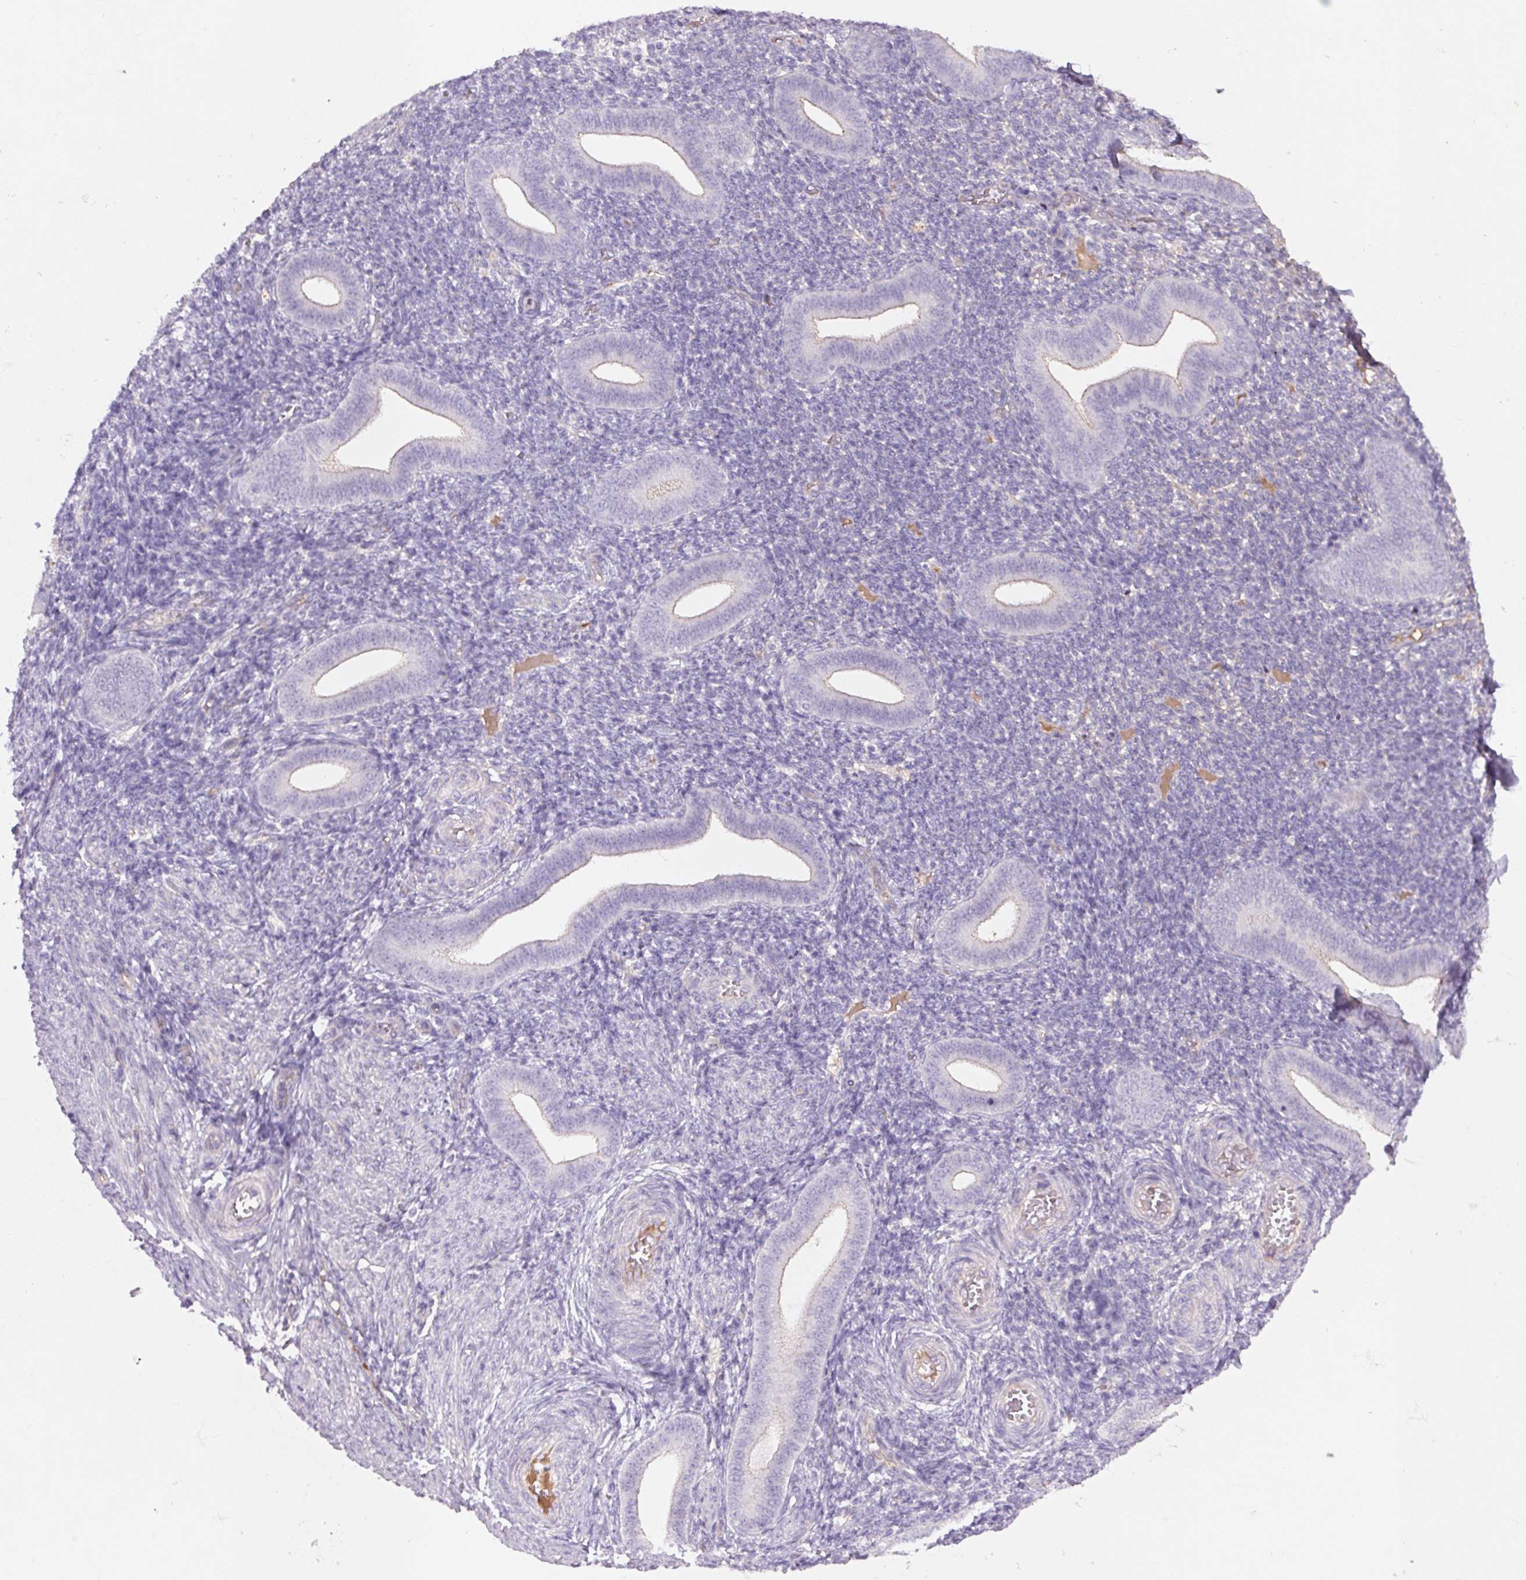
{"staining": {"intensity": "negative", "quantity": "none", "location": "none"}, "tissue": "endometrium", "cell_type": "Cells in endometrial stroma", "image_type": "normal", "snomed": [{"axis": "morphology", "description": "Normal tissue, NOS"}, {"axis": "topography", "description": "Endometrium"}], "caption": "Endometrium was stained to show a protein in brown. There is no significant expression in cells in endometrial stroma. The staining was performed using DAB (3,3'-diaminobenzidine) to visualize the protein expression in brown, while the nuclei were stained in blue with hematoxylin (Magnification: 20x).", "gene": "APOC4", "patient": {"sex": "female", "age": 25}}